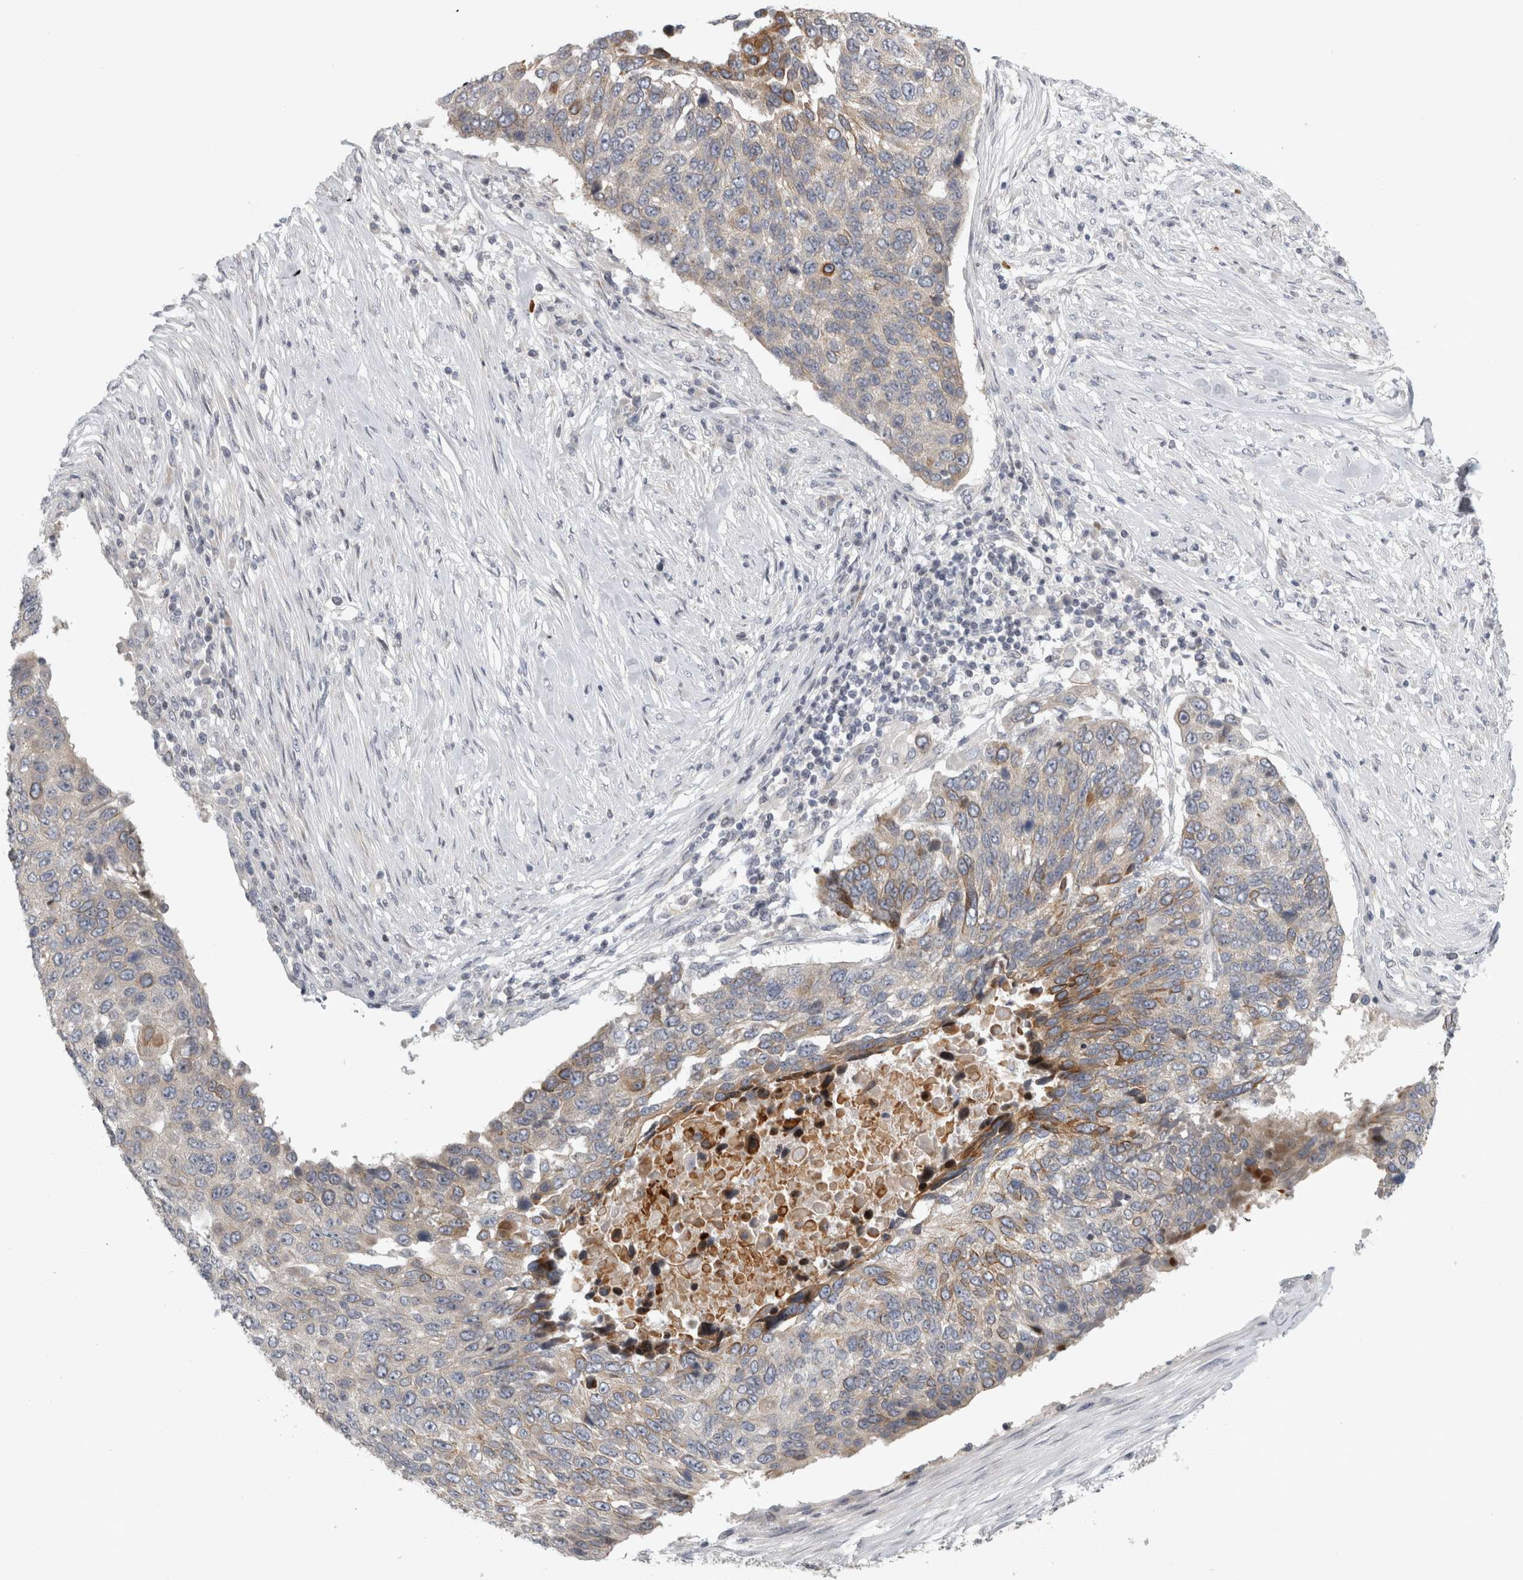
{"staining": {"intensity": "moderate", "quantity": "<25%", "location": "cytoplasmic/membranous"}, "tissue": "lung cancer", "cell_type": "Tumor cells", "image_type": "cancer", "snomed": [{"axis": "morphology", "description": "Squamous cell carcinoma, NOS"}, {"axis": "topography", "description": "Lung"}], "caption": "Immunohistochemical staining of lung cancer (squamous cell carcinoma) displays moderate cytoplasmic/membranous protein positivity in approximately <25% of tumor cells.", "gene": "UTP25", "patient": {"sex": "male", "age": 66}}